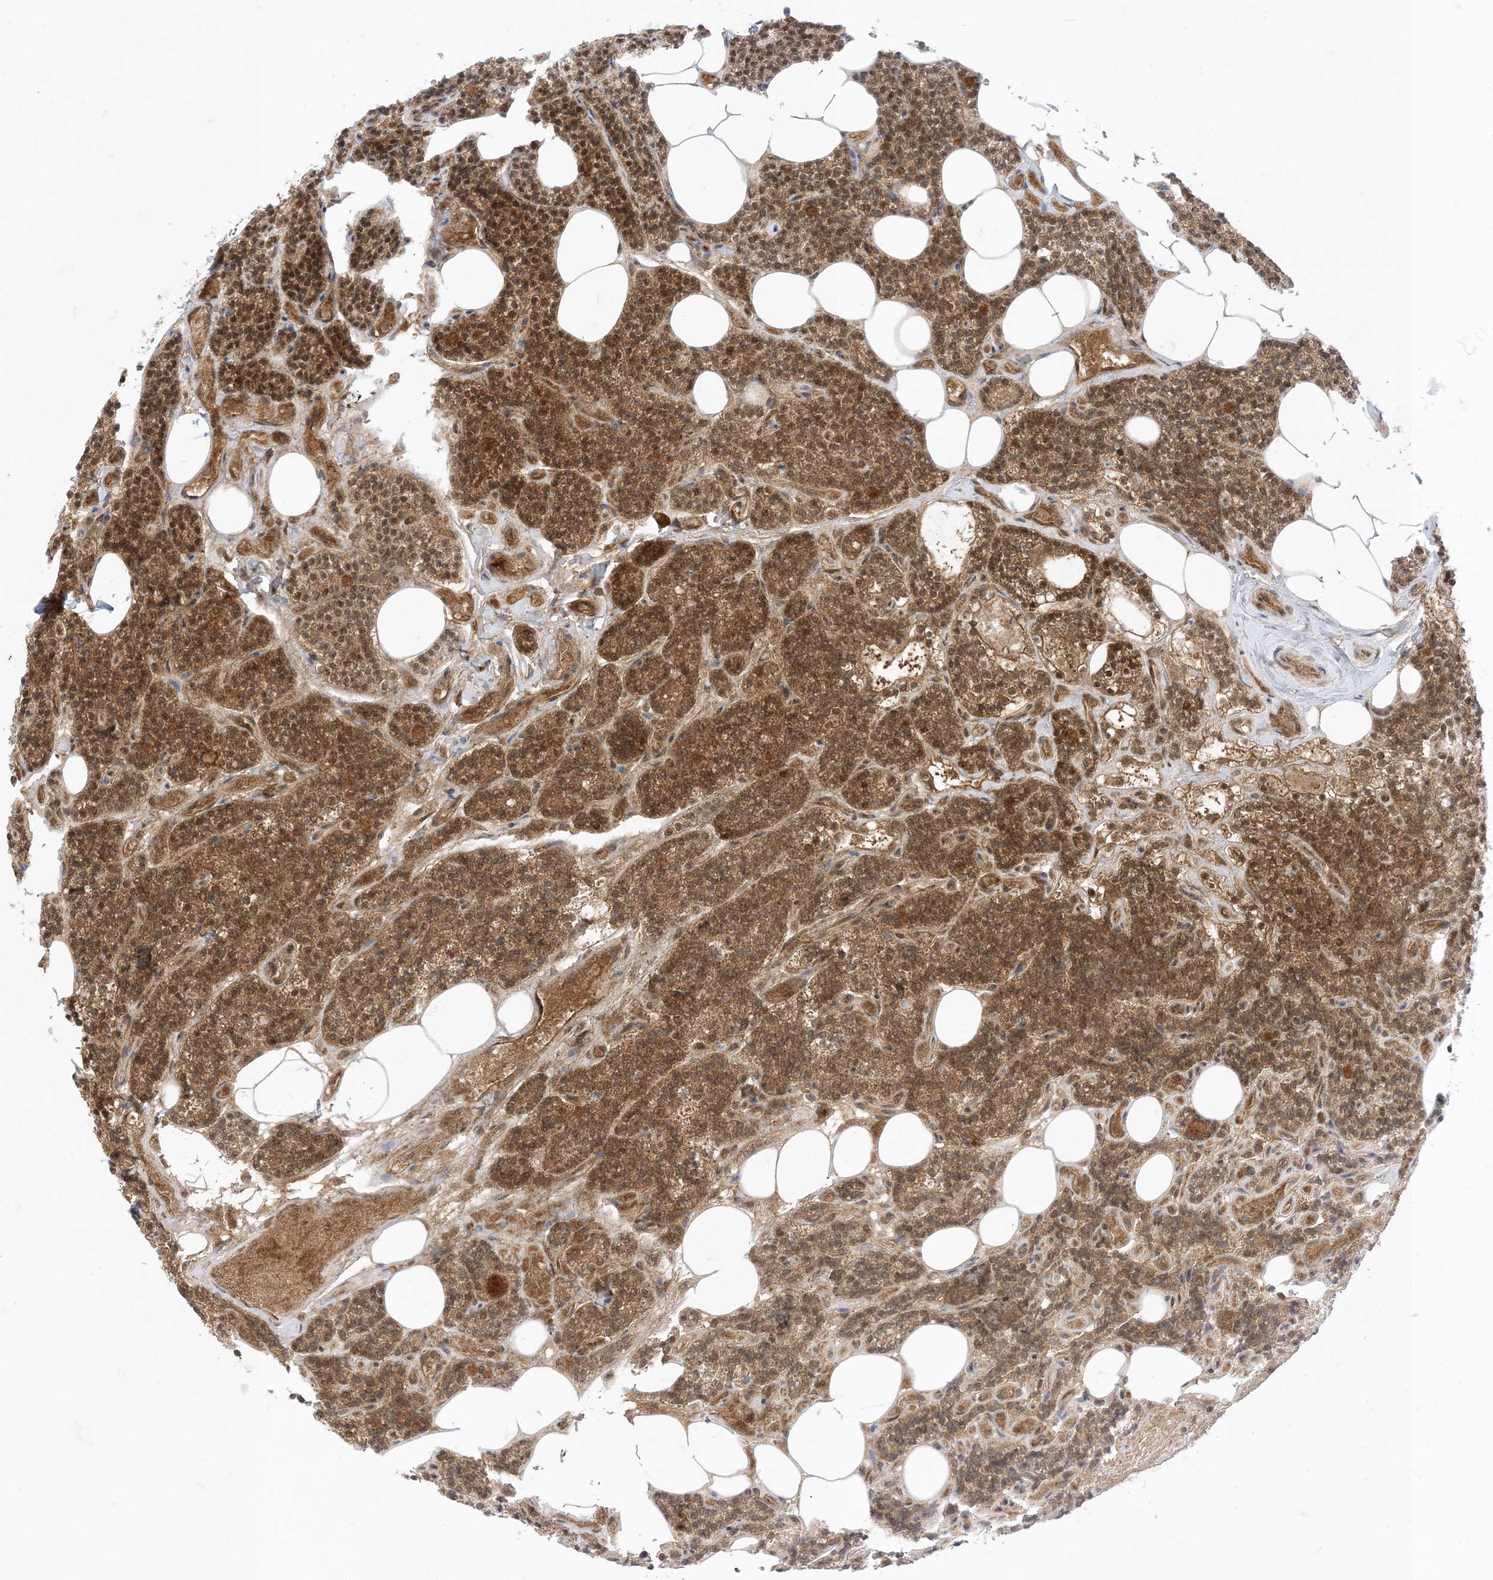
{"staining": {"intensity": "moderate", "quantity": ">75%", "location": "cytoplasmic/membranous,nuclear"}, "tissue": "parathyroid gland", "cell_type": "Glandular cells", "image_type": "normal", "snomed": [{"axis": "morphology", "description": "Normal tissue, NOS"}, {"axis": "topography", "description": "Parathyroid gland"}], "caption": "Protein staining reveals moderate cytoplasmic/membranous,nuclear expression in approximately >75% of glandular cells in unremarkable parathyroid gland. Nuclei are stained in blue.", "gene": "PTPA", "patient": {"sex": "female", "age": 43}}